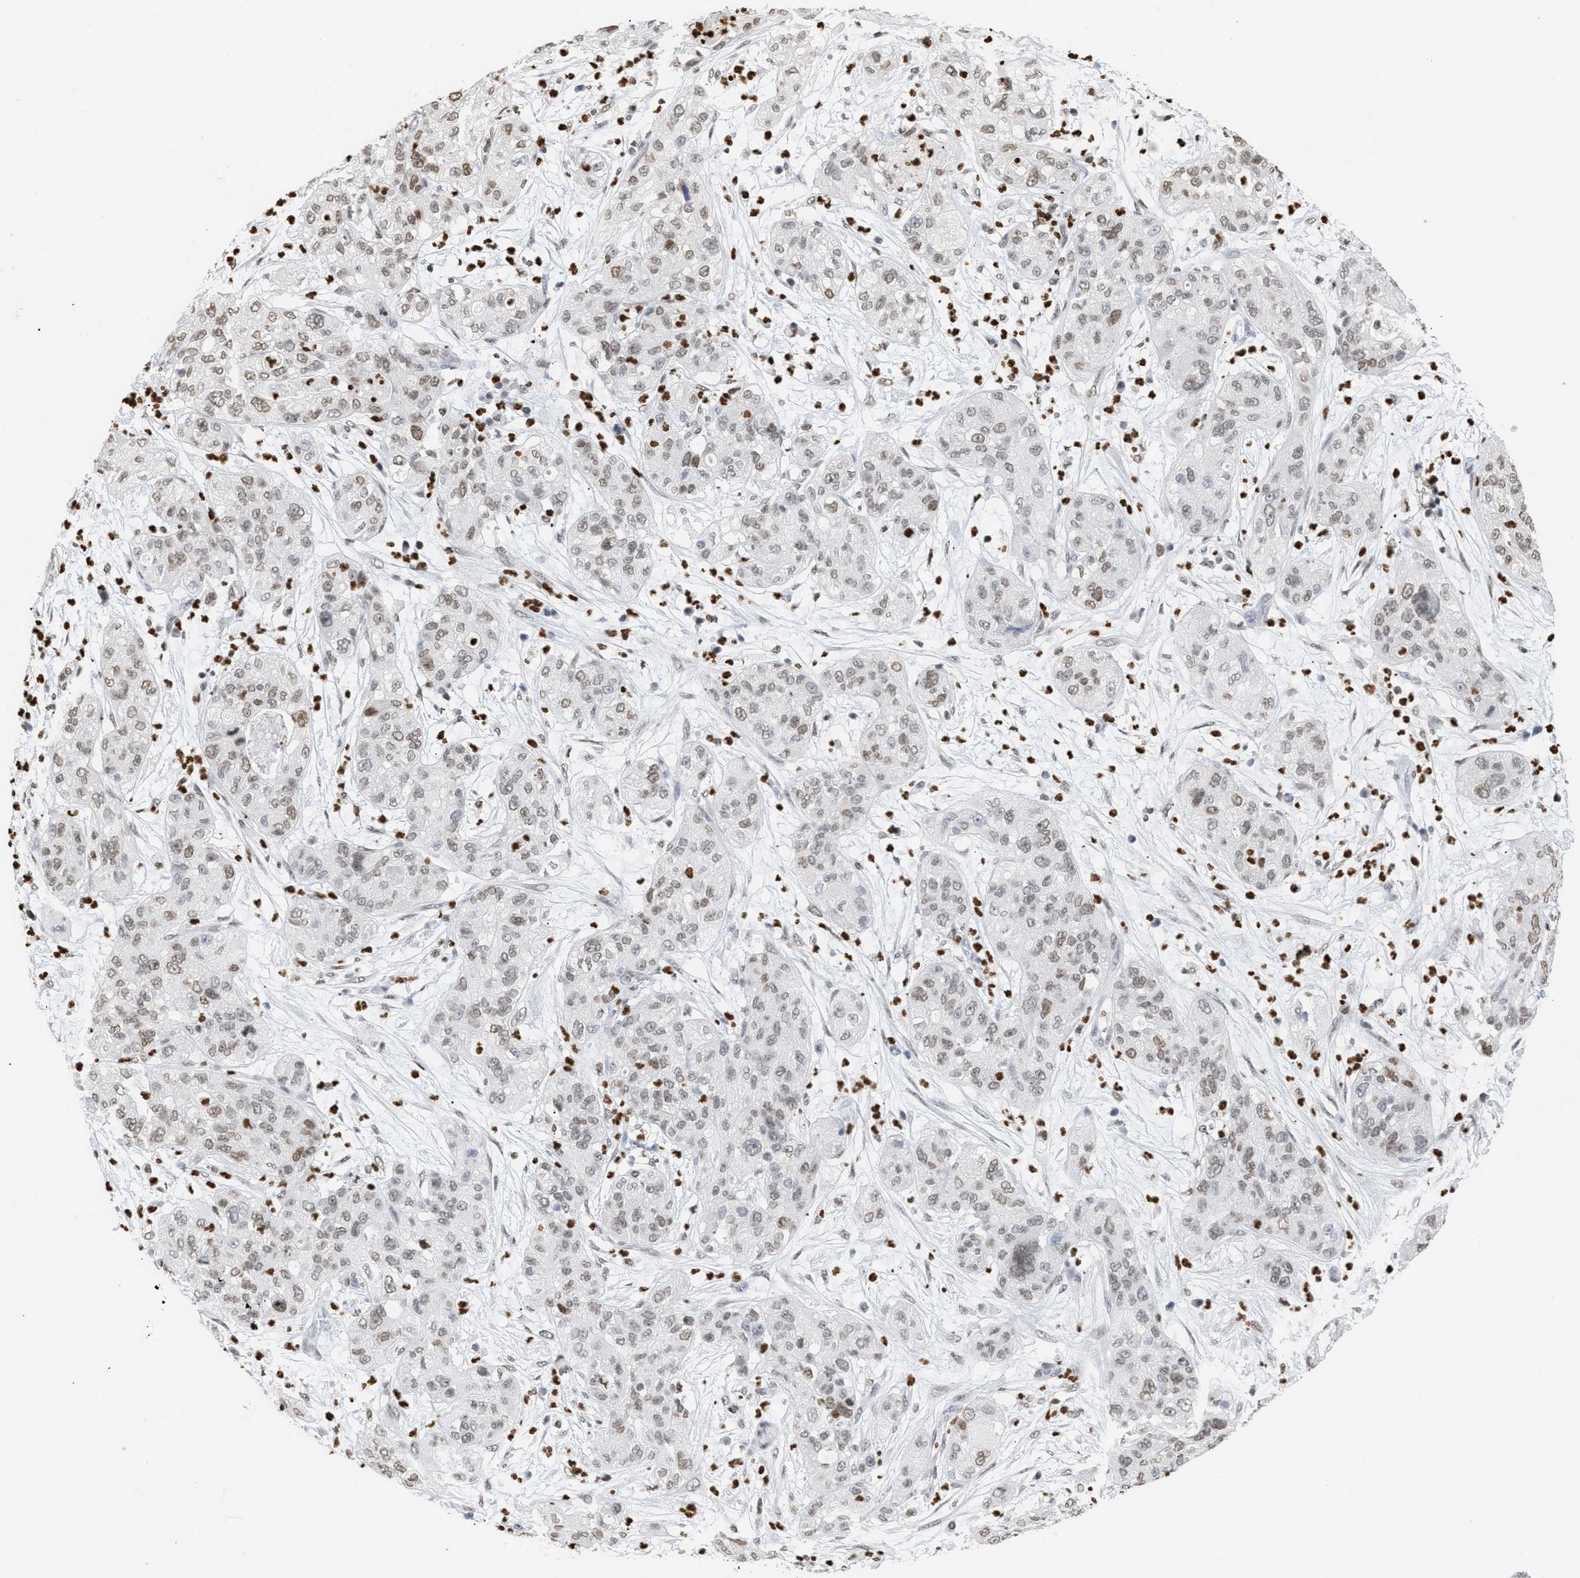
{"staining": {"intensity": "weak", "quantity": "25%-75%", "location": "nuclear"}, "tissue": "pancreatic cancer", "cell_type": "Tumor cells", "image_type": "cancer", "snomed": [{"axis": "morphology", "description": "Adenocarcinoma, NOS"}, {"axis": "topography", "description": "Pancreas"}], "caption": "Tumor cells display low levels of weak nuclear staining in about 25%-75% of cells in adenocarcinoma (pancreatic). (DAB (3,3'-diaminobenzidine) = brown stain, brightfield microscopy at high magnification).", "gene": "HMGN2", "patient": {"sex": "female", "age": 78}}